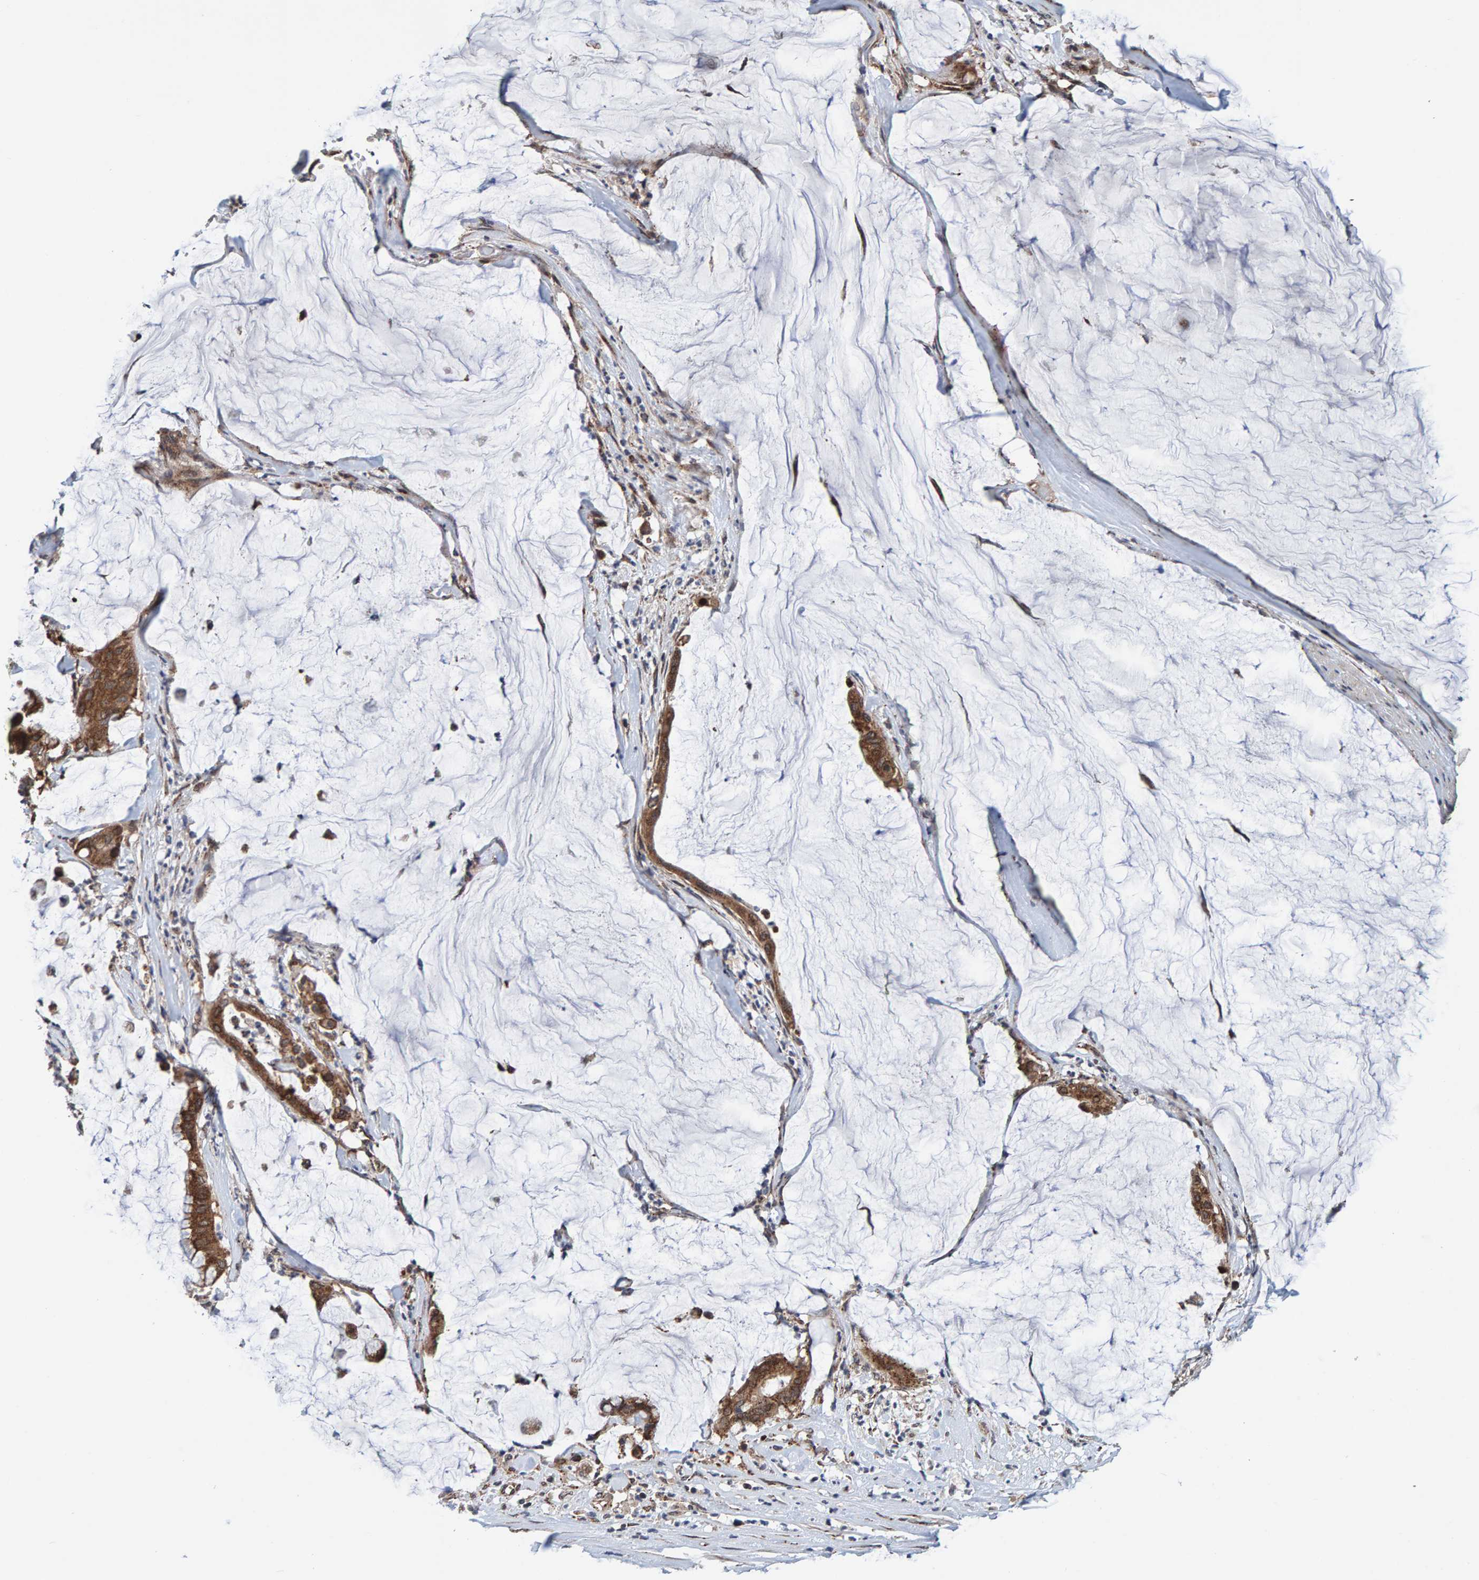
{"staining": {"intensity": "moderate", "quantity": ">75%", "location": "cytoplasmic/membranous"}, "tissue": "pancreatic cancer", "cell_type": "Tumor cells", "image_type": "cancer", "snomed": [{"axis": "morphology", "description": "Adenocarcinoma, NOS"}, {"axis": "topography", "description": "Pancreas"}], "caption": "An image of human adenocarcinoma (pancreatic) stained for a protein shows moderate cytoplasmic/membranous brown staining in tumor cells.", "gene": "CCDC25", "patient": {"sex": "male", "age": 41}}